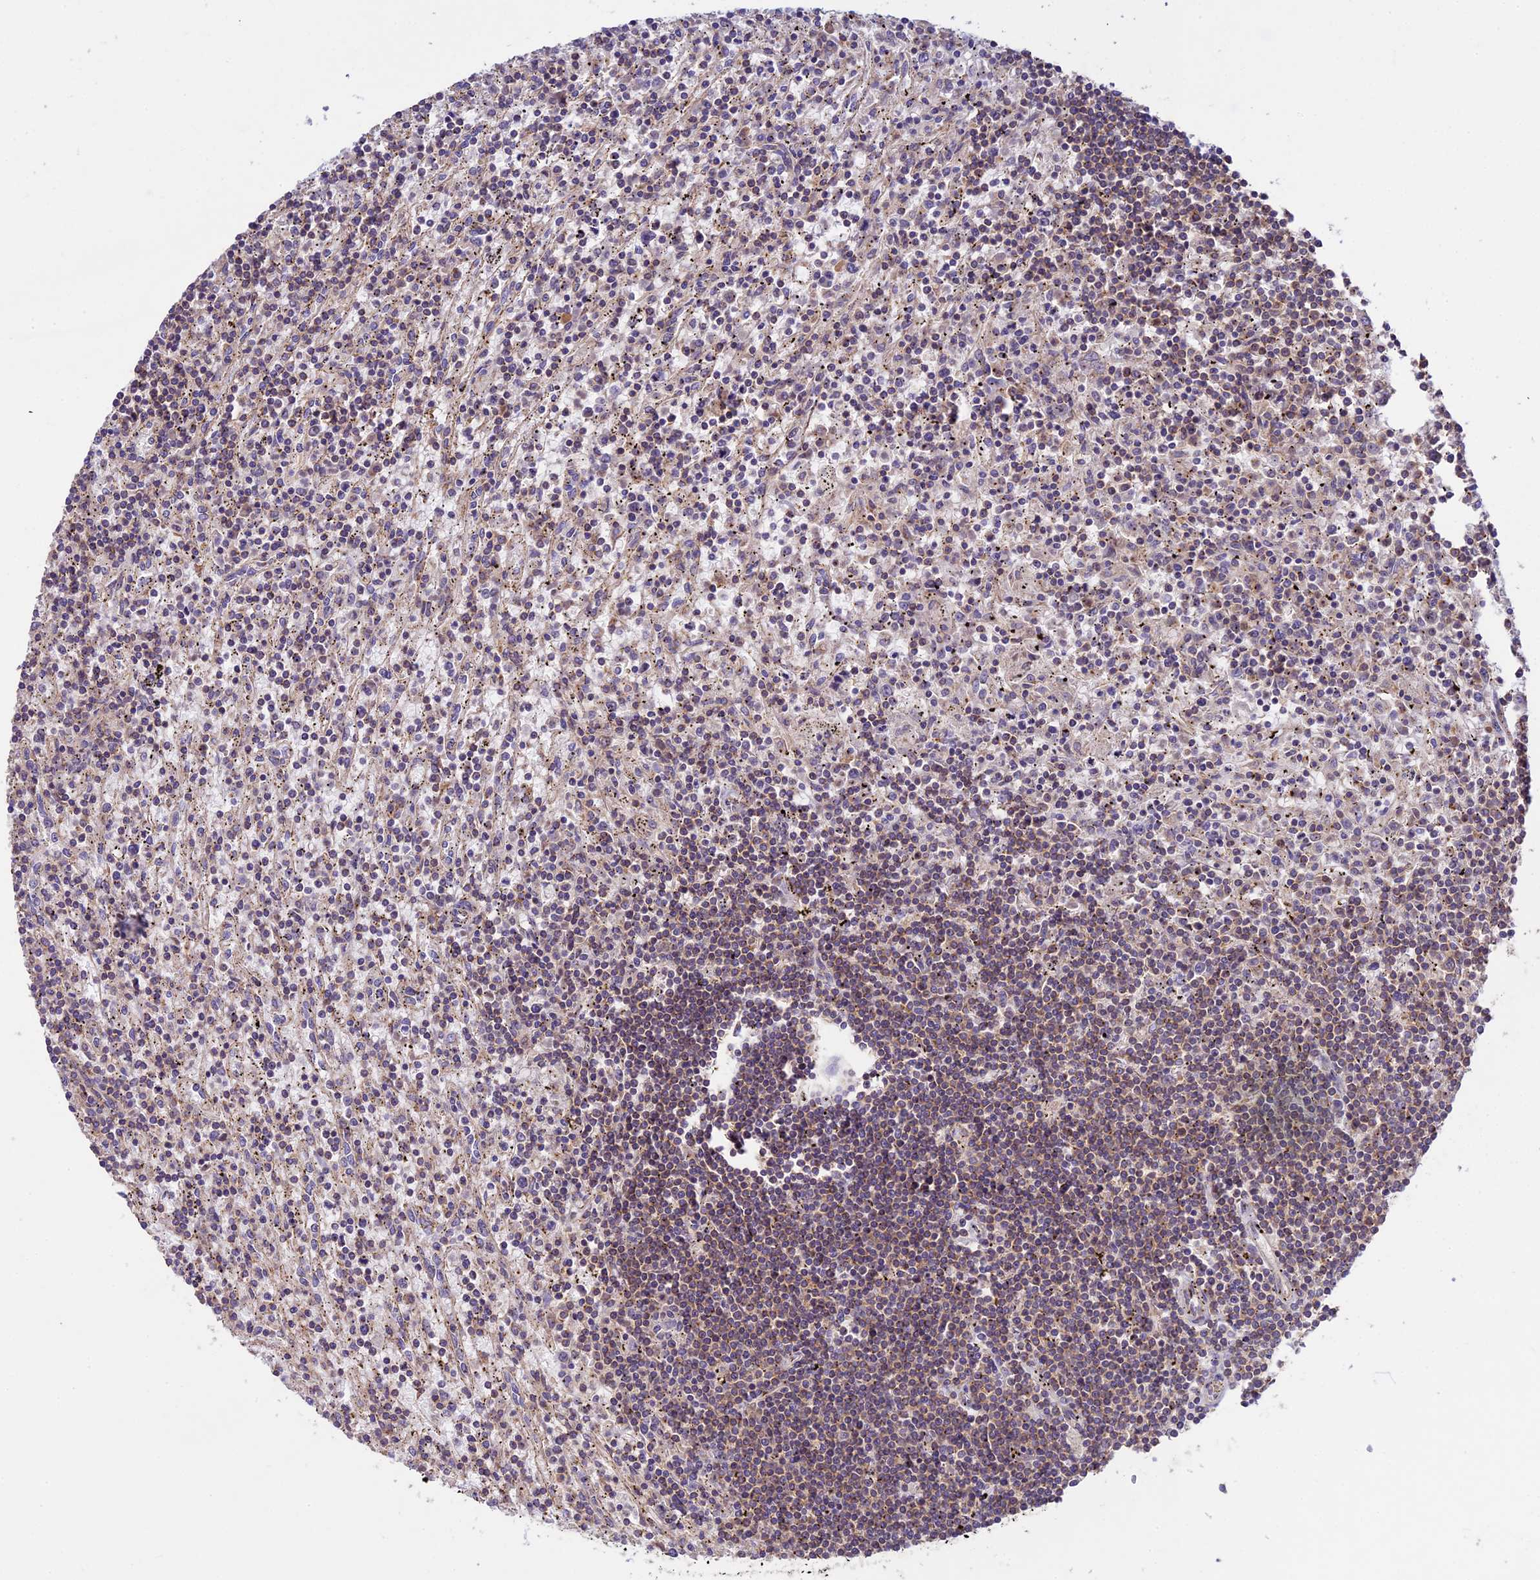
{"staining": {"intensity": "weak", "quantity": "<25%", "location": "cytoplasmic/membranous"}, "tissue": "lymphoma", "cell_type": "Tumor cells", "image_type": "cancer", "snomed": [{"axis": "morphology", "description": "Malignant lymphoma, non-Hodgkin's type, Low grade"}, {"axis": "topography", "description": "Spleen"}], "caption": "There is no significant staining in tumor cells of lymphoma.", "gene": "BCAS4", "patient": {"sex": "male", "age": 76}}